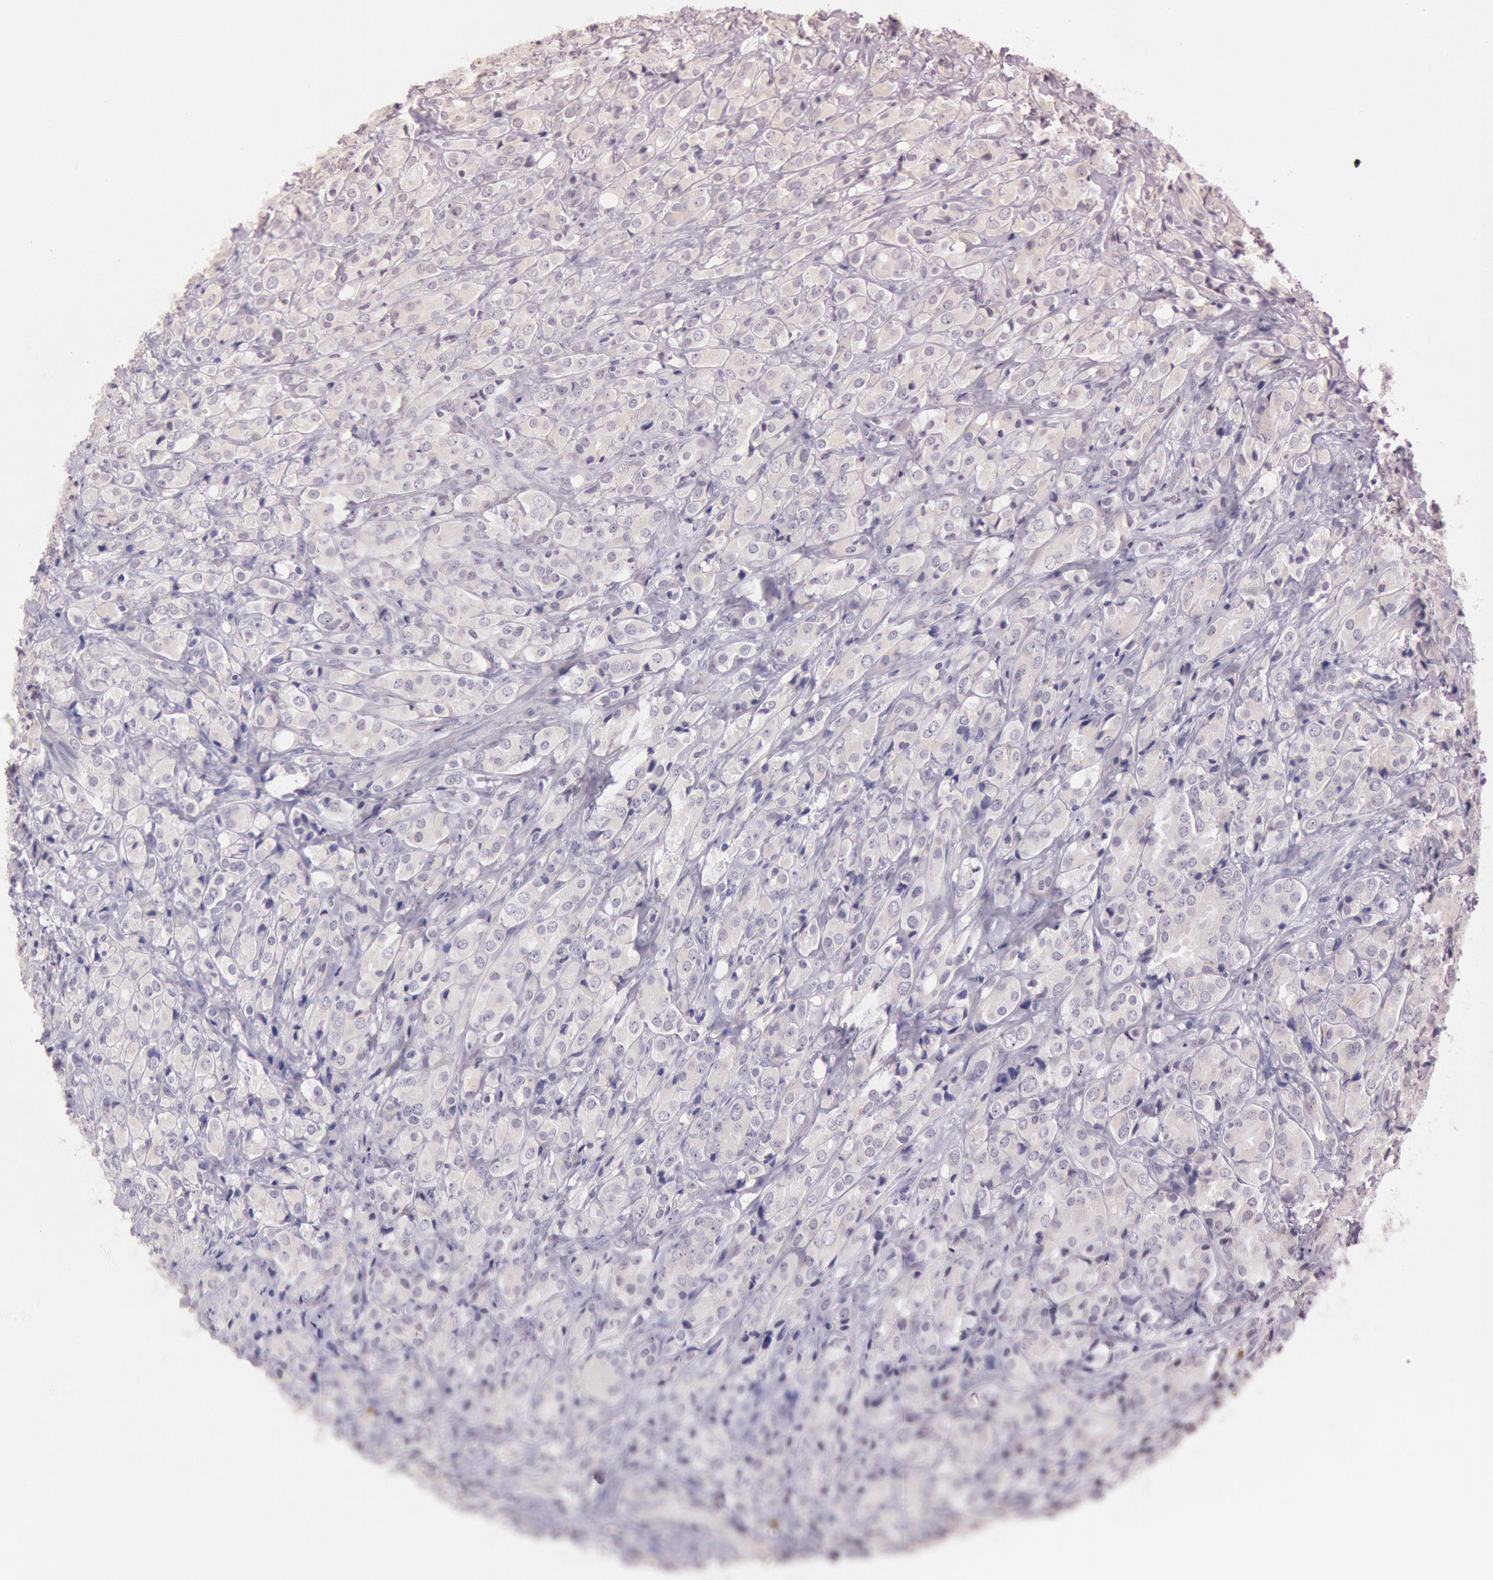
{"staining": {"intensity": "negative", "quantity": "none", "location": "none"}, "tissue": "prostate cancer", "cell_type": "Tumor cells", "image_type": "cancer", "snomed": [{"axis": "morphology", "description": "Adenocarcinoma, High grade"}, {"axis": "topography", "description": "Prostate"}], "caption": "Immunohistochemical staining of human prostate cancer (high-grade adenocarcinoma) shows no significant staining in tumor cells. The staining was performed using DAB to visualize the protein expression in brown, while the nuclei were stained in blue with hematoxylin (Magnification: 20x).", "gene": "KDM6A", "patient": {"sex": "male", "age": 68}}